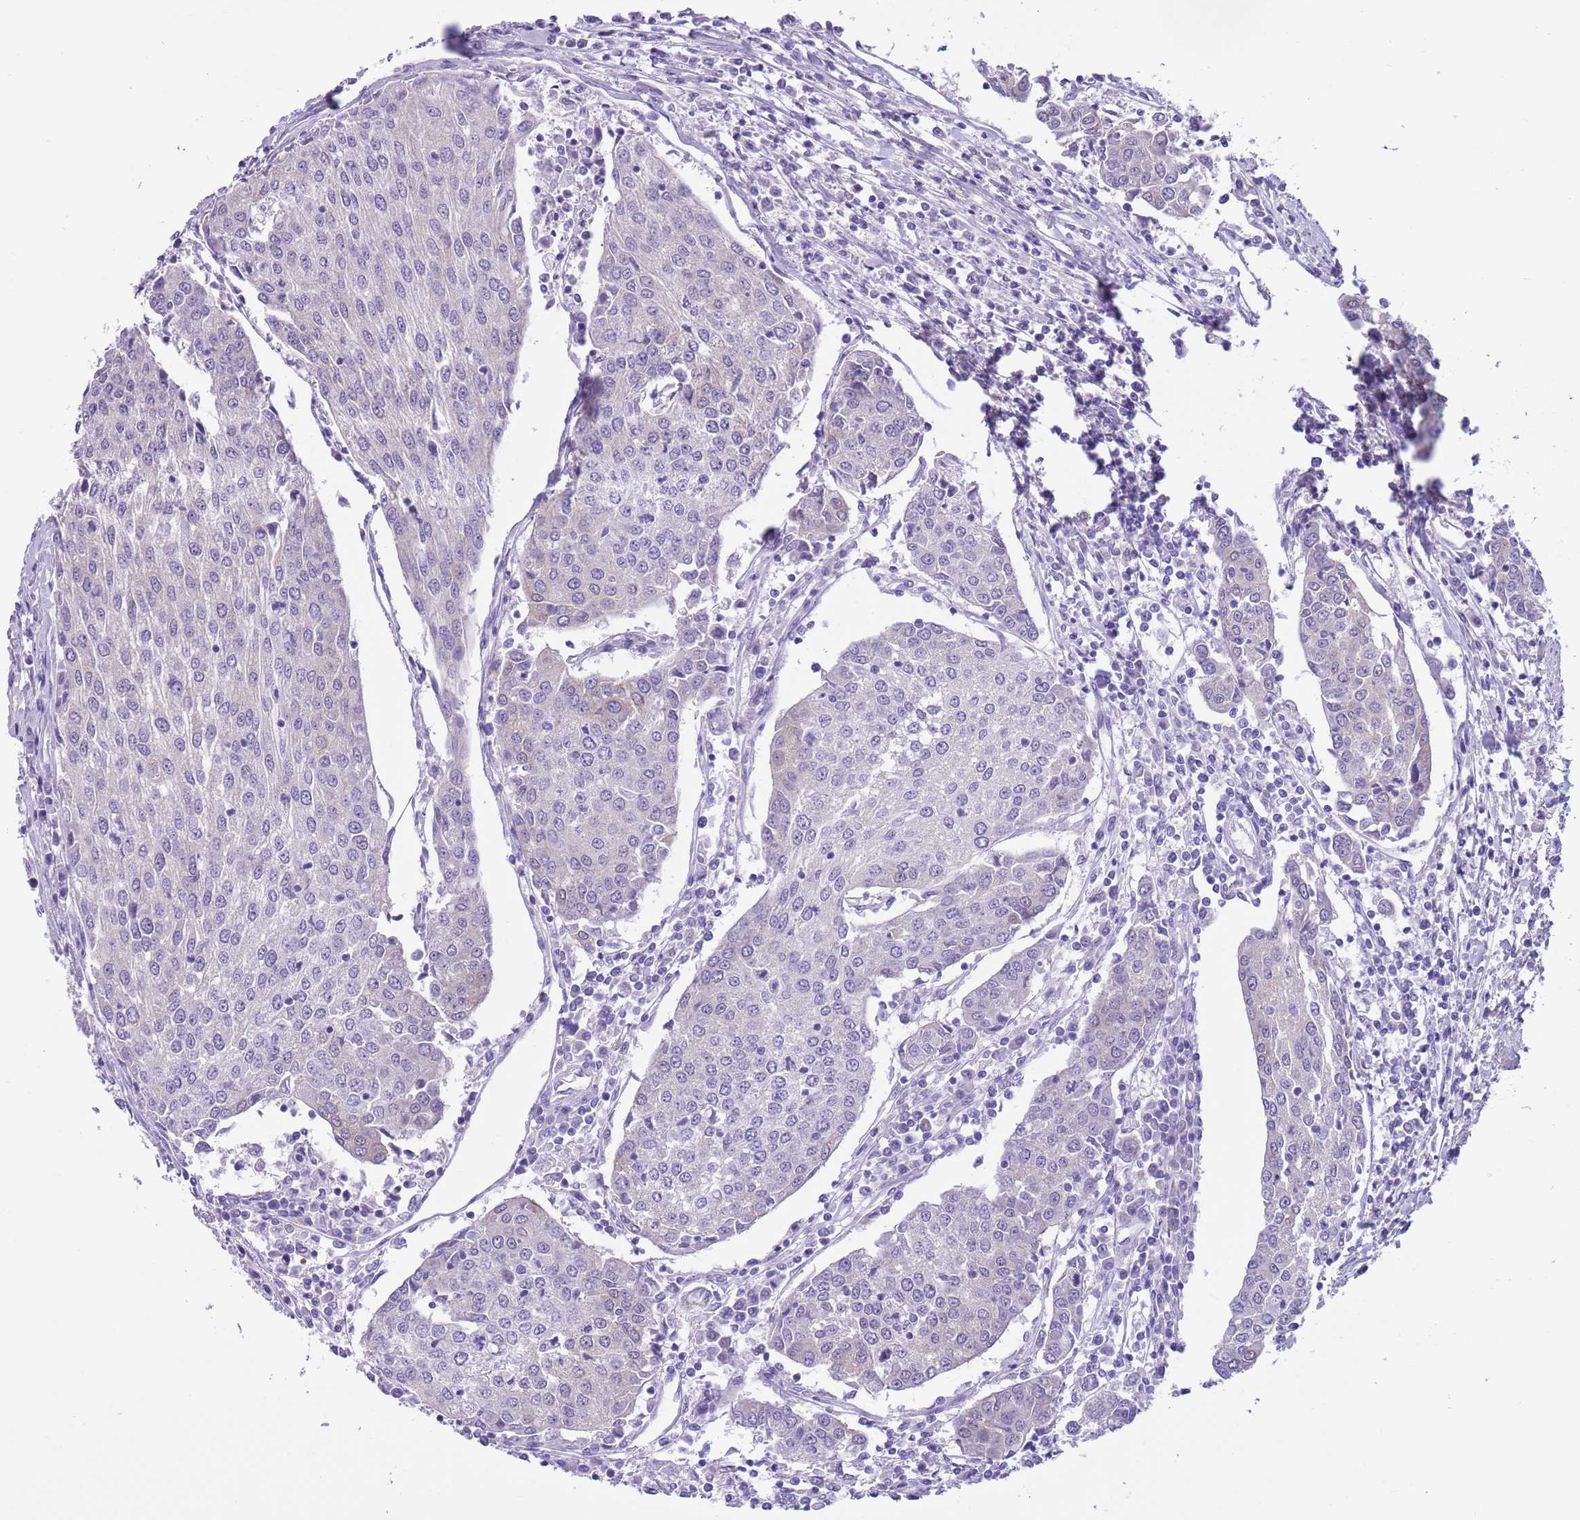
{"staining": {"intensity": "negative", "quantity": "none", "location": "none"}, "tissue": "urothelial cancer", "cell_type": "Tumor cells", "image_type": "cancer", "snomed": [{"axis": "morphology", "description": "Urothelial carcinoma, High grade"}, {"axis": "topography", "description": "Urinary bladder"}], "caption": "Human urothelial cancer stained for a protein using IHC demonstrates no positivity in tumor cells.", "gene": "PFKFB2", "patient": {"sex": "female", "age": 85}}